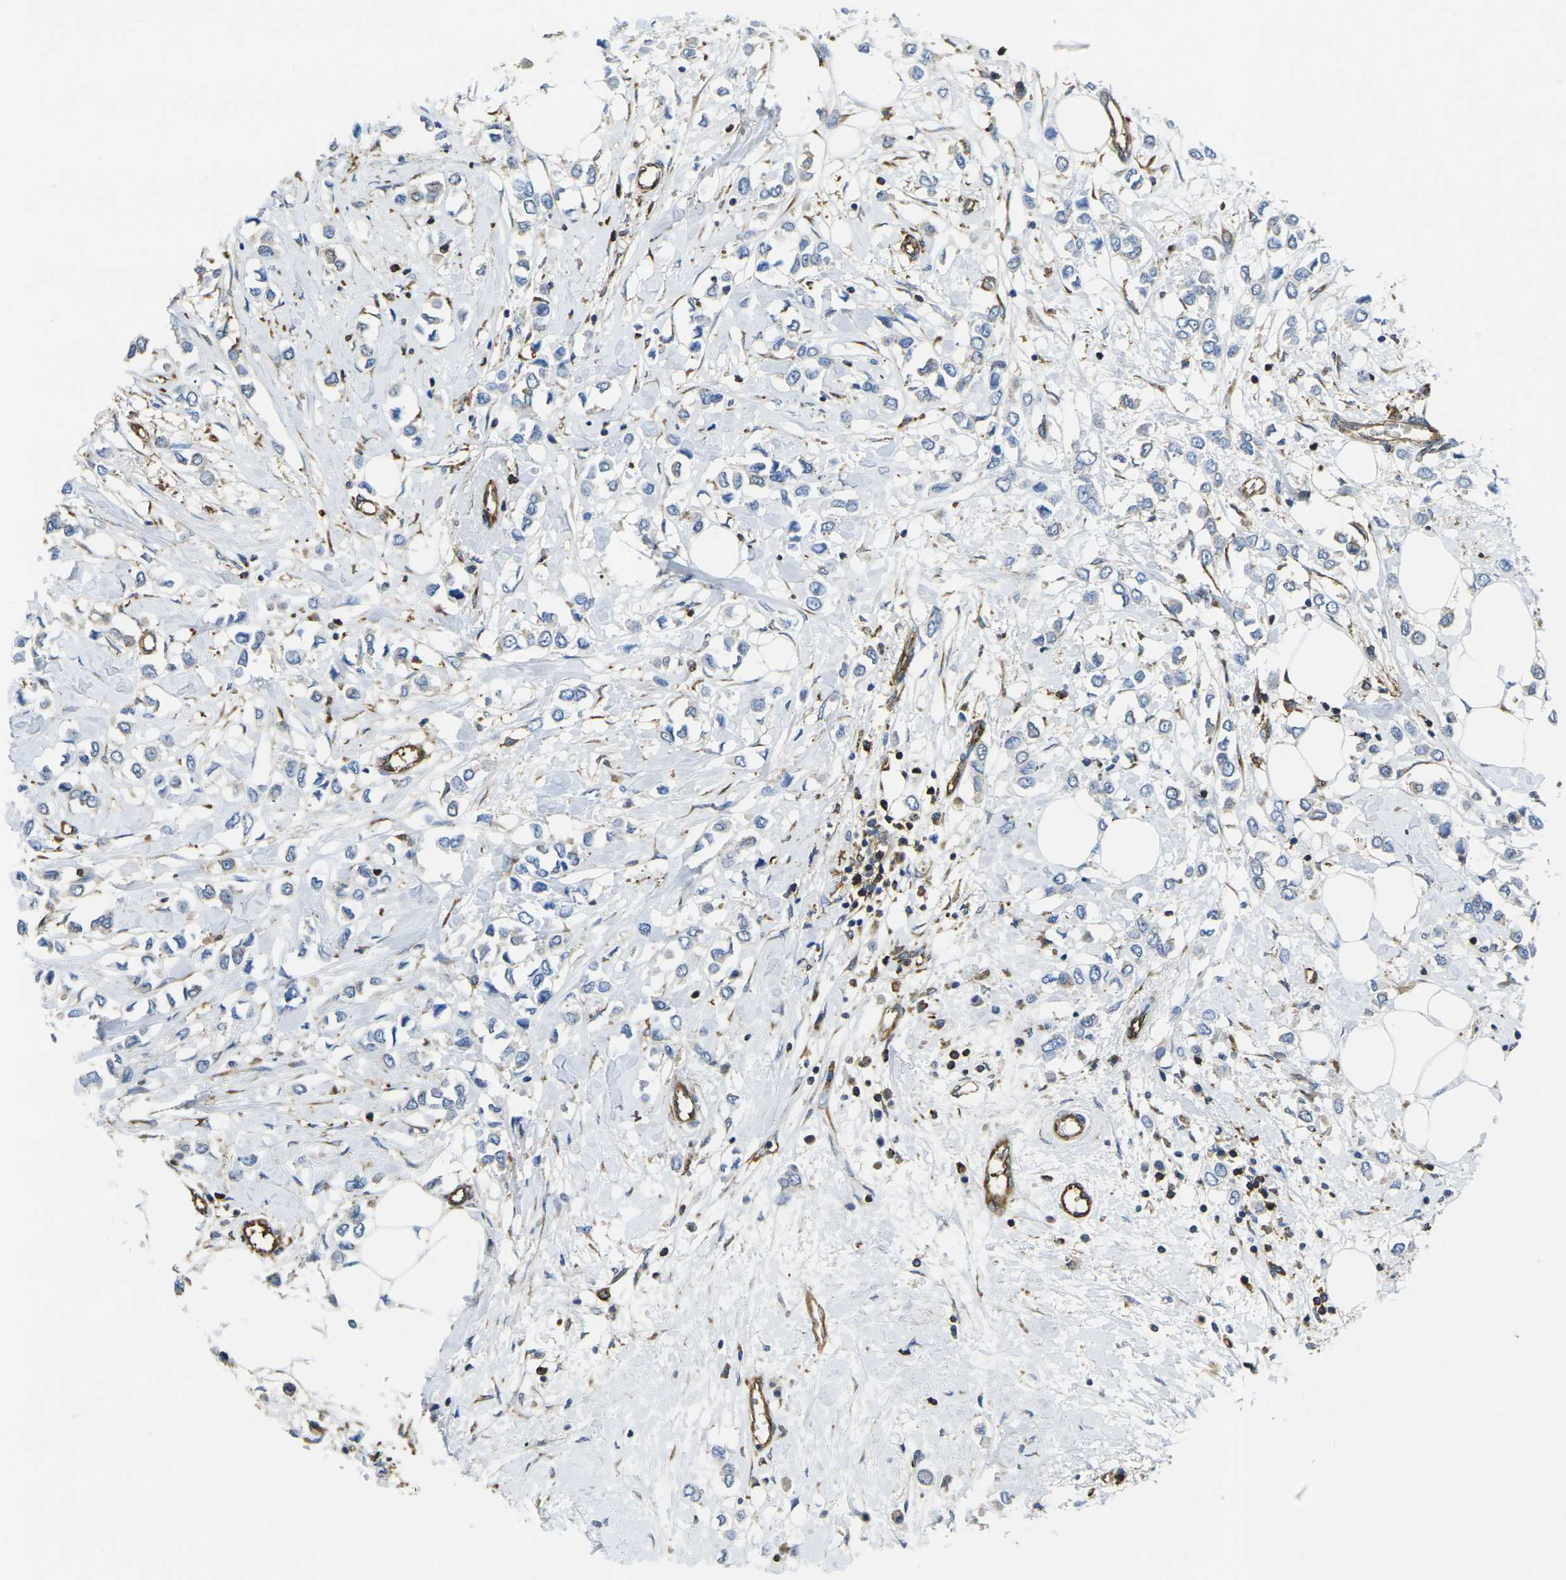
{"staining": {"intensity": "weak", "quantity": "<25%", "location": "cytoplasmic/membranous"}, "tissue": "breast cancer", "cell_type": "Tumor cells", "image_type": "cancer", "snomed": [{"axis": "morphology", "description": "Lobular carcinoma"}, {"axis": "topography", "description": "Breast"}], "caption": "High power microscopy photomicrograph of an immunohistochemistry (IHC) image of lobular carcinoma (breast), revealing no significant staining in tumor cells.", "gene": "FAM110D", "patient": {"sex": "female", "age": 51}}